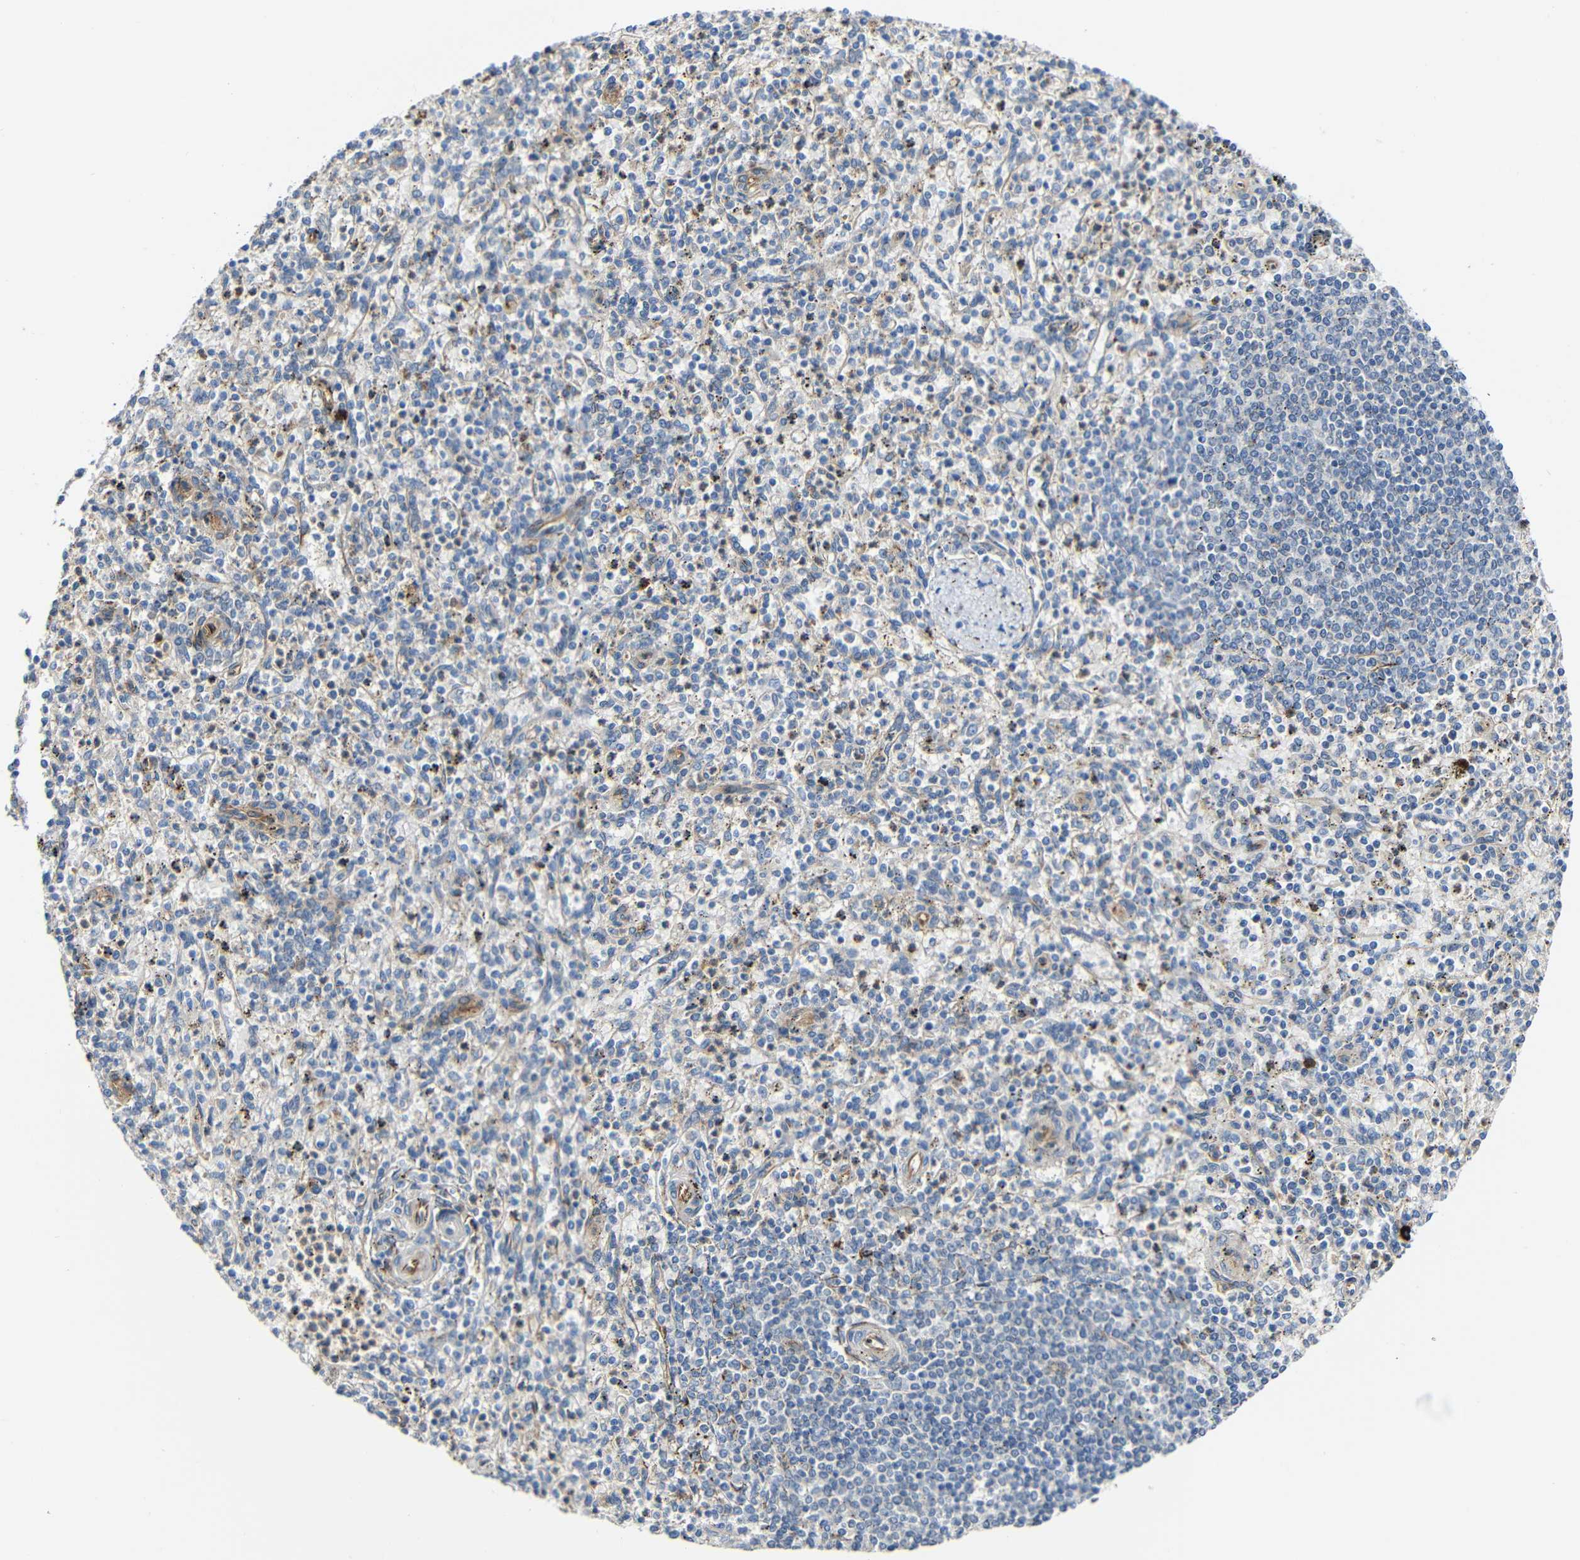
{"staining": {"intensity": "weak", "quantity": "25%-75%", "location": "cytoplasmic/membranous"}, "tissue": "spleen", "cell_type": "Cells in red pulp", "image_type": "normal", "snomed": [{"axis": "morphology", "description": "Normal tissue, NOS"}, {"axis": "topography", "description": "Spleen"}], "caption": "This is an image of immunohistochemistry (IHC) staining of unremarkable spleen, which shows weak expression in the cytoplasmic/membranous of cells in red pulp.", "gene": "DCLK1", "patient": {"sex": "male", "age": 72}}